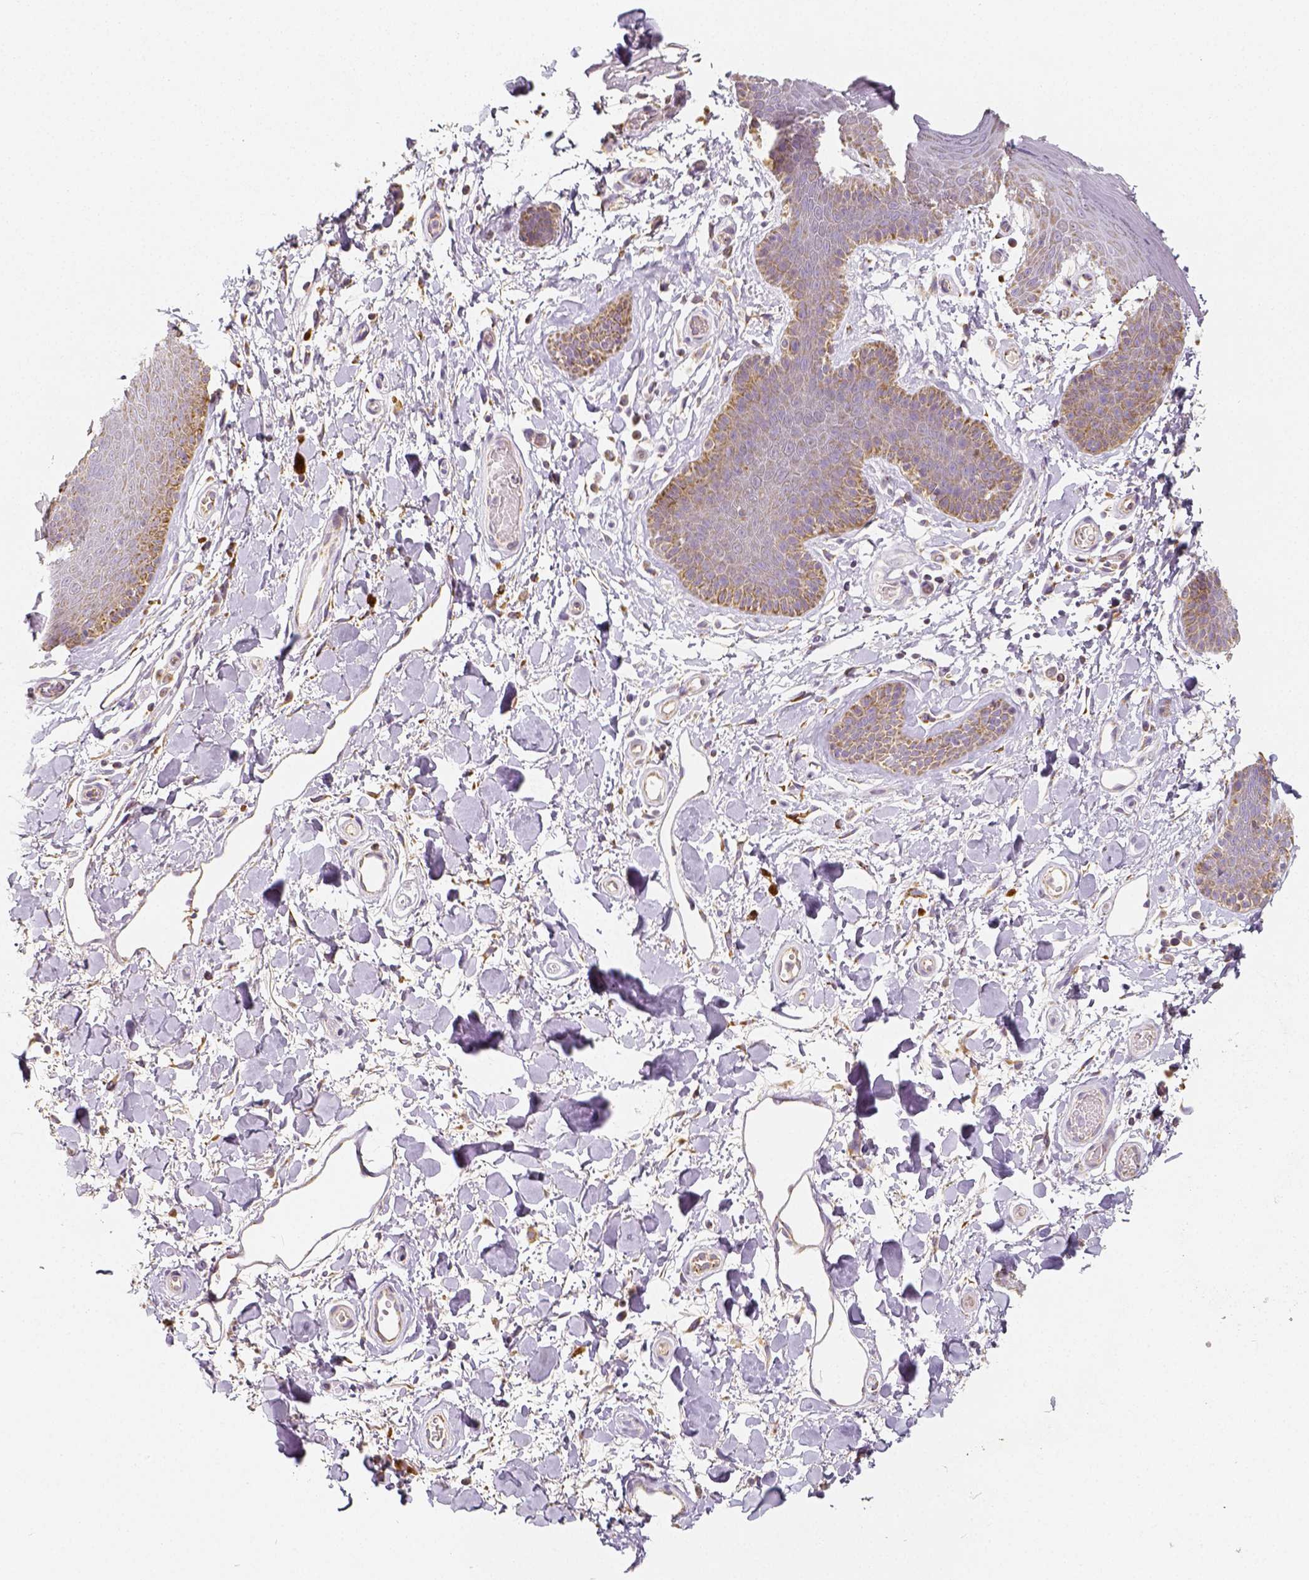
{"staining": {"intensity": "moderate", "quantity": ">75%", "location": "cytoplasmic/membranous"}, "tissue": "skin", "cell_type": "Epidermal cells", "image_type": "normal", "snomed": [{"axis": "morphology", "description": "Normal tissue, NOS"}, {"axis": "topography", "description": "Anal"}], "caption": "The image demonstrates immunohistochemical staining of unremarkable skin. There is moderate cytoplasmic/membranous staining is identified in approximately >75% of epidermal cells. The staining is performed using DAB brown chromogen to label protein expression. The nuclei are counter-stained blue using hematoxylin.", "gene": "PGAM5", "patient": {"sex": "male", "age": 53}}